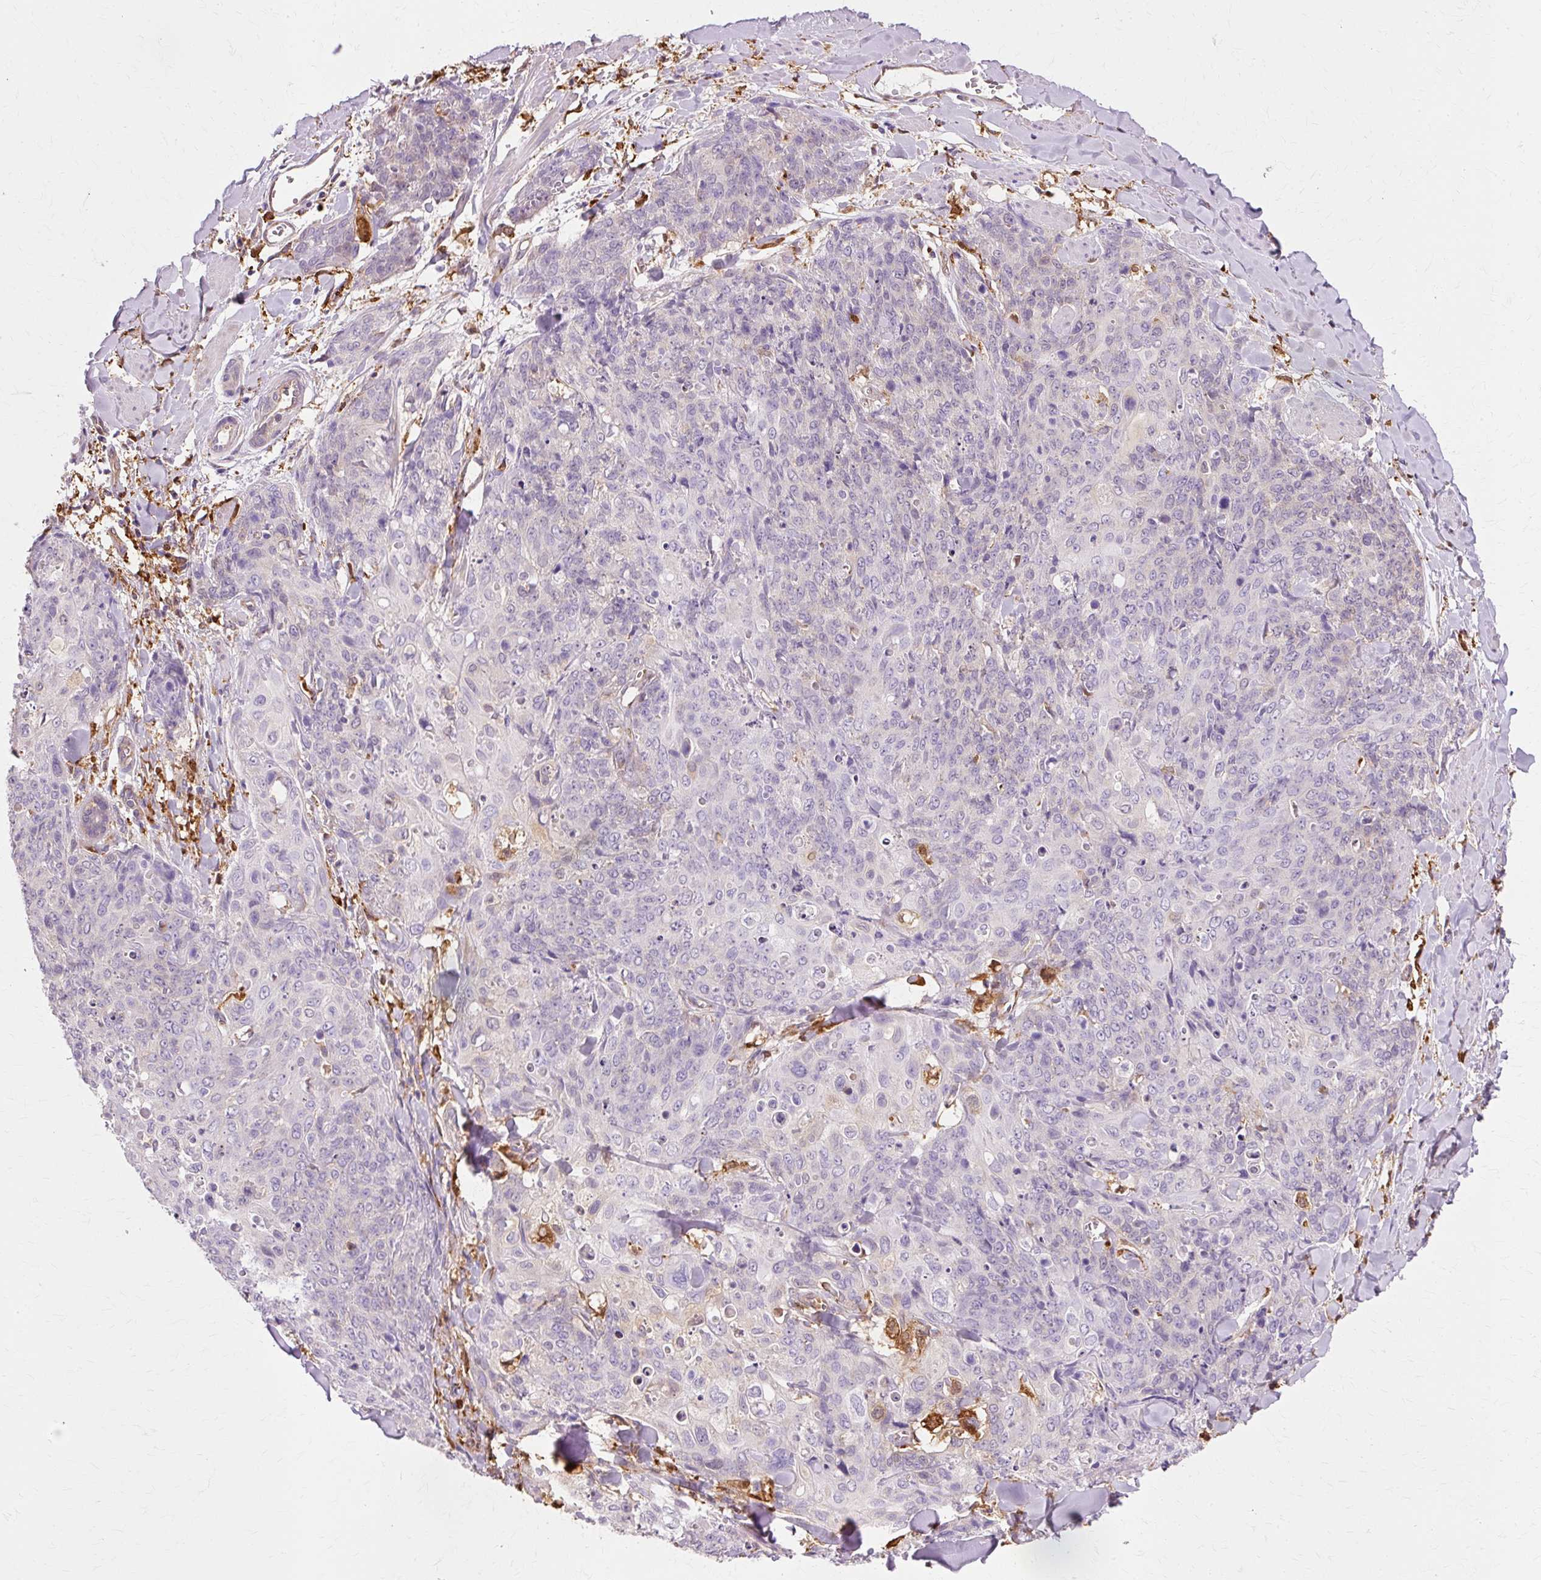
{"staining": {"intensity": "negative", "quantity": "none", "location": "none"}, "tissue": "skin cancer", "cell_type": "Tumor cells", "image_type": "cancer", "snomed": [{"axis": "morphology", "description": "Squamous cell carcinoma, NOS"}, {"axis": "topography", "description": "Skin"}, {"axis": "topography", "description": "Vulva"}], "caption": "The photomicrograph demonstrates no staining of tumor cells in skin squamous cell carcinoma. (DAB (3,3'-diaminobenzidine) immunohistochemistry (IHC) visualized using brightfield microscopy, high magnification).", "gene": "GPX1", "patient": {"sex": "female", "age": 85}}